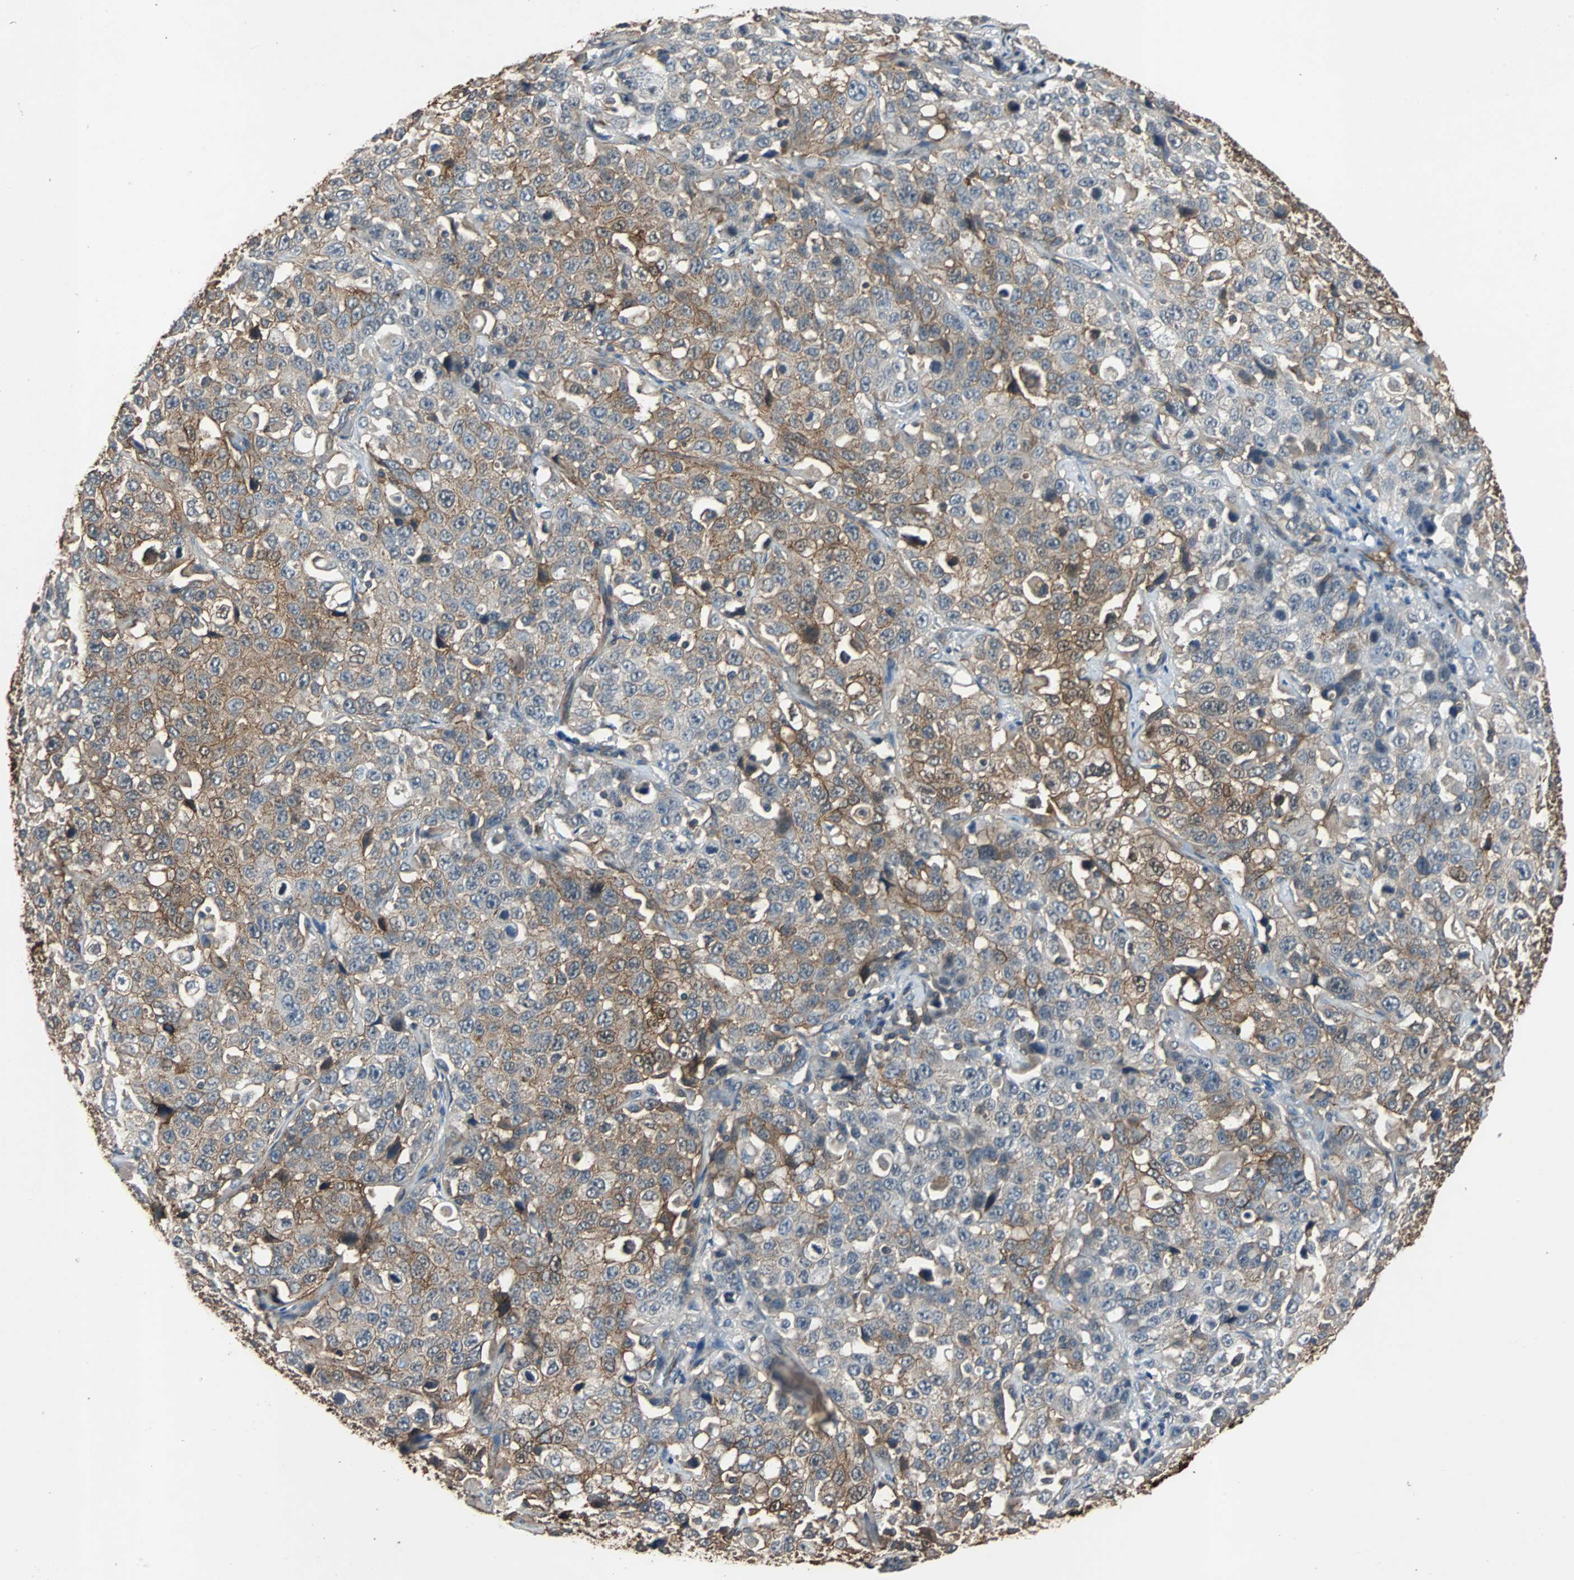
{"staining": {"intensity": "moderate", "quantity": "25%-75%", "location": "cytoplasmic/membranous"}, "tissue": "stomach cancer", "cell_type": "Tumor cells", "image_type": "cancer", "snomed": [{"axis": "morphology", "description": "Normal tissue, NOS"}, {"axis": "morphology", "description": "Adenocarcinoma, NOS"}, {"axis": "topography", "description": "Stomach"}], "caption": "There is medium levels of moderate cytoplasmic/membranous staining in tumor cells of stomach adenocarcinoma, as demonstrated by immunohistochemical staining (brown color).", "gene": "NDRG1", "patient": {"sex": "male", "age": 48}}